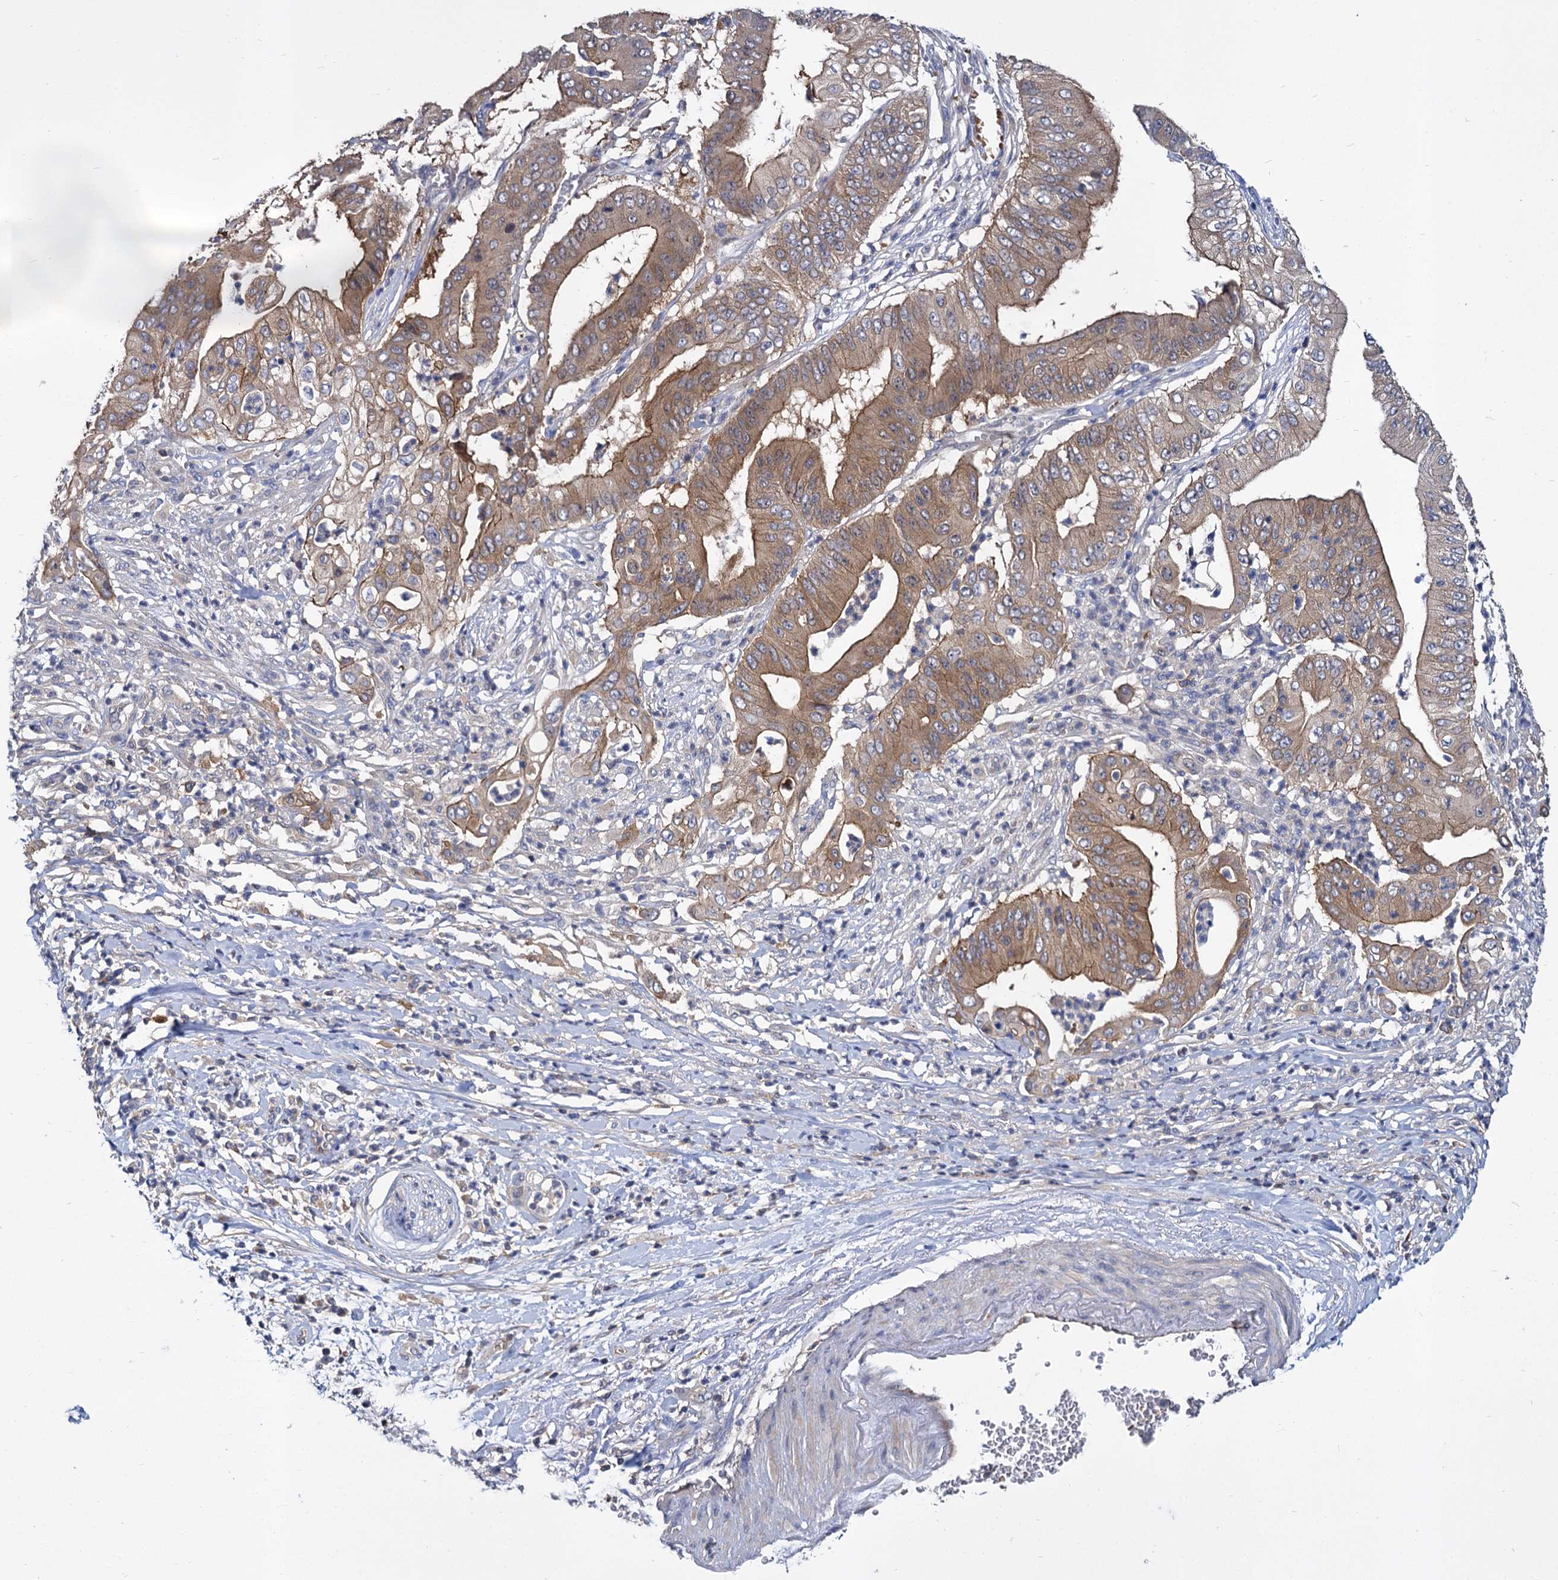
{"staining": {"intensity": "moderate", "quantity": ">75%", "location": "cytoplasmic/membranous"}, "tissue": "pancreatic cancer", "cell_type": "Tumor cells", "image_type": "cancer", "snomed": [{"axis": "morphology", "description": "Adenocarcinoma, NOS"}, {"axis": "topography", "description": "Pancreas"}], "caption": "Protein expression analysis of adenocarcinoma (pancreatic) shows moderate cytoplasmic/membranous positivity in approximately >75% of tumor cells. Immunohistochemistry (ihc) stains the protein in brown and the nuclei are stained blue.", "gene": "GCLC", "patient": {"sex": "female", "age": 77}}